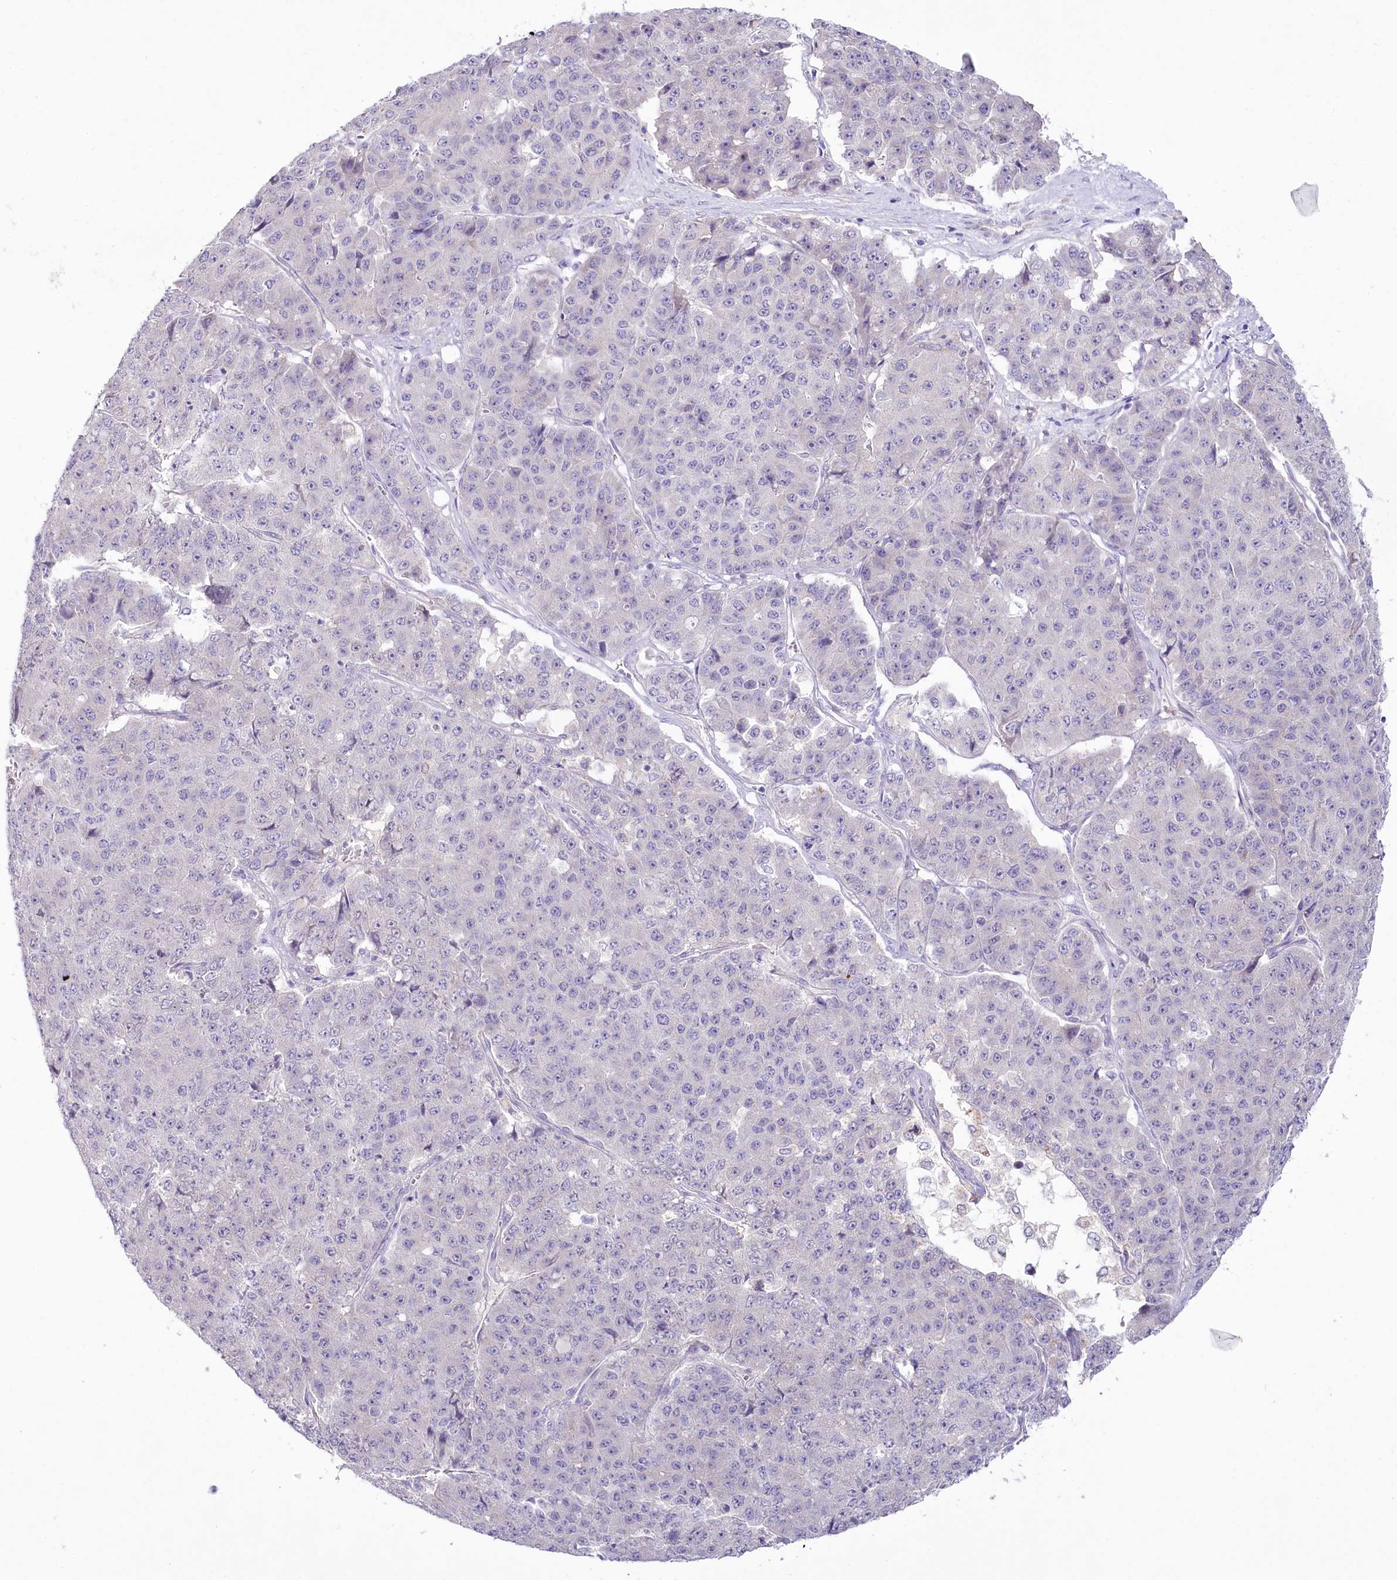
{"staining": {"intensity": "negative", "quantity": "none", "location": "none"}, "tissue": "pancreatic cancer", "cell_type": "Tumor cells", "image_type": "cancer", "snomed": [{"axis": "morphology", "description": "Adenocarcinoma, NOS"}, {"axis": "topography", "description": "Pancreas"}], "caption": "The immunohistochemistry histopathology image has no significant staining in tumor cells of pancreatic cancer (adenocarcinoma) tissue.", "gene": "MYOZ1", "patient": {"sex": "male", "age": 50}}